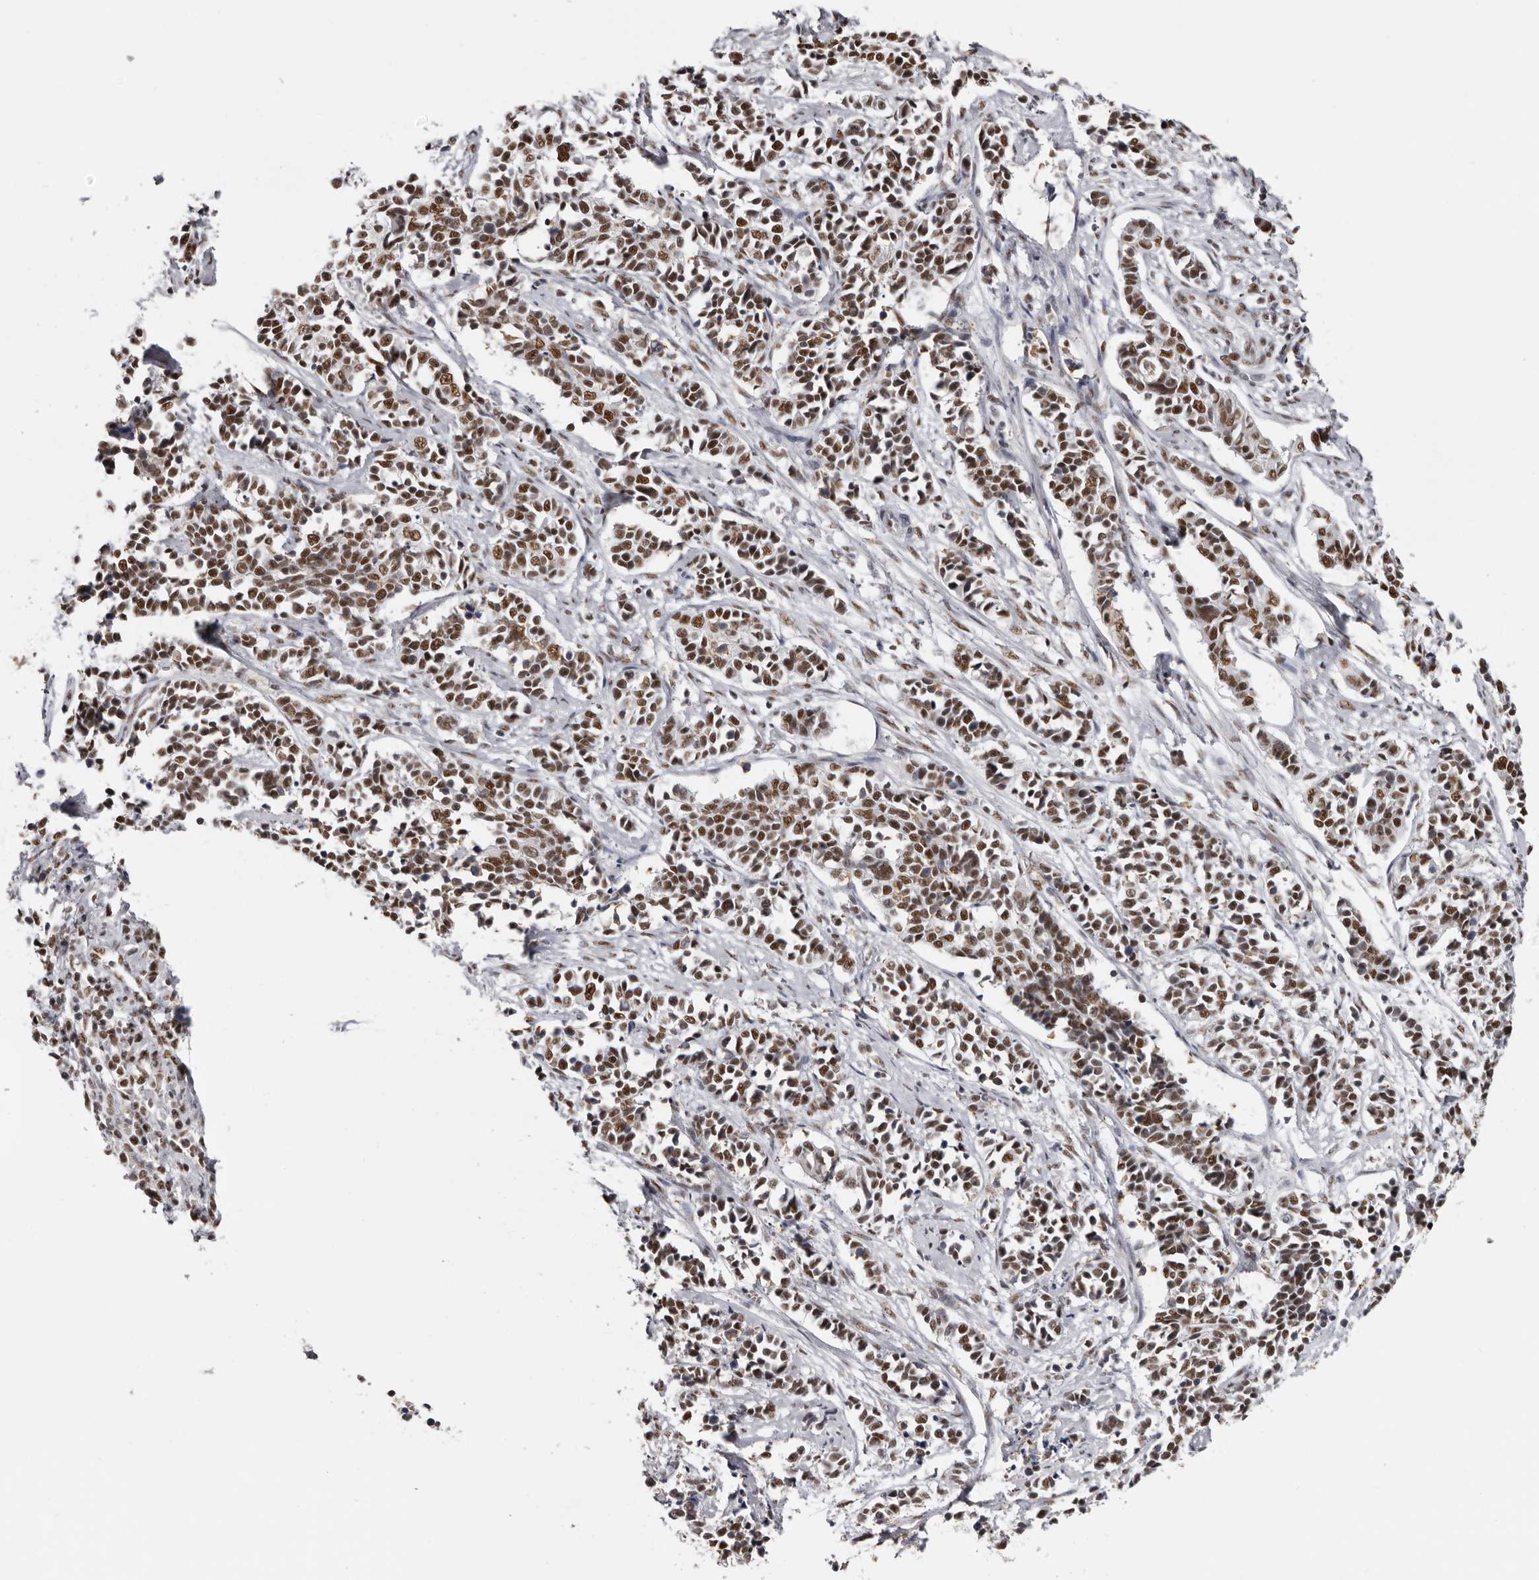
{"staining": {"intensity": "moderate", "quantity": ">75%", "location": "nuclear"}, "tissue": "cervical cancer", "cell_type": "Tumor cells", "image_type": "cancer", "snomed": [{"axis": "morphology", "description": "Normal tissue, NOS"}, {"axis": "morphology", "description": "Squamous cell carcinoma, NOS"}, {"axis": "topography", "description": "Cervix"}], "caption": "Cervical squamous cell carcinoma stained with a brown dye reveals moderate nuclear positive expression in about >75% of tumor cells.", "gene": "SCAF4", "patient": {"sex": "female", "age": 35}}